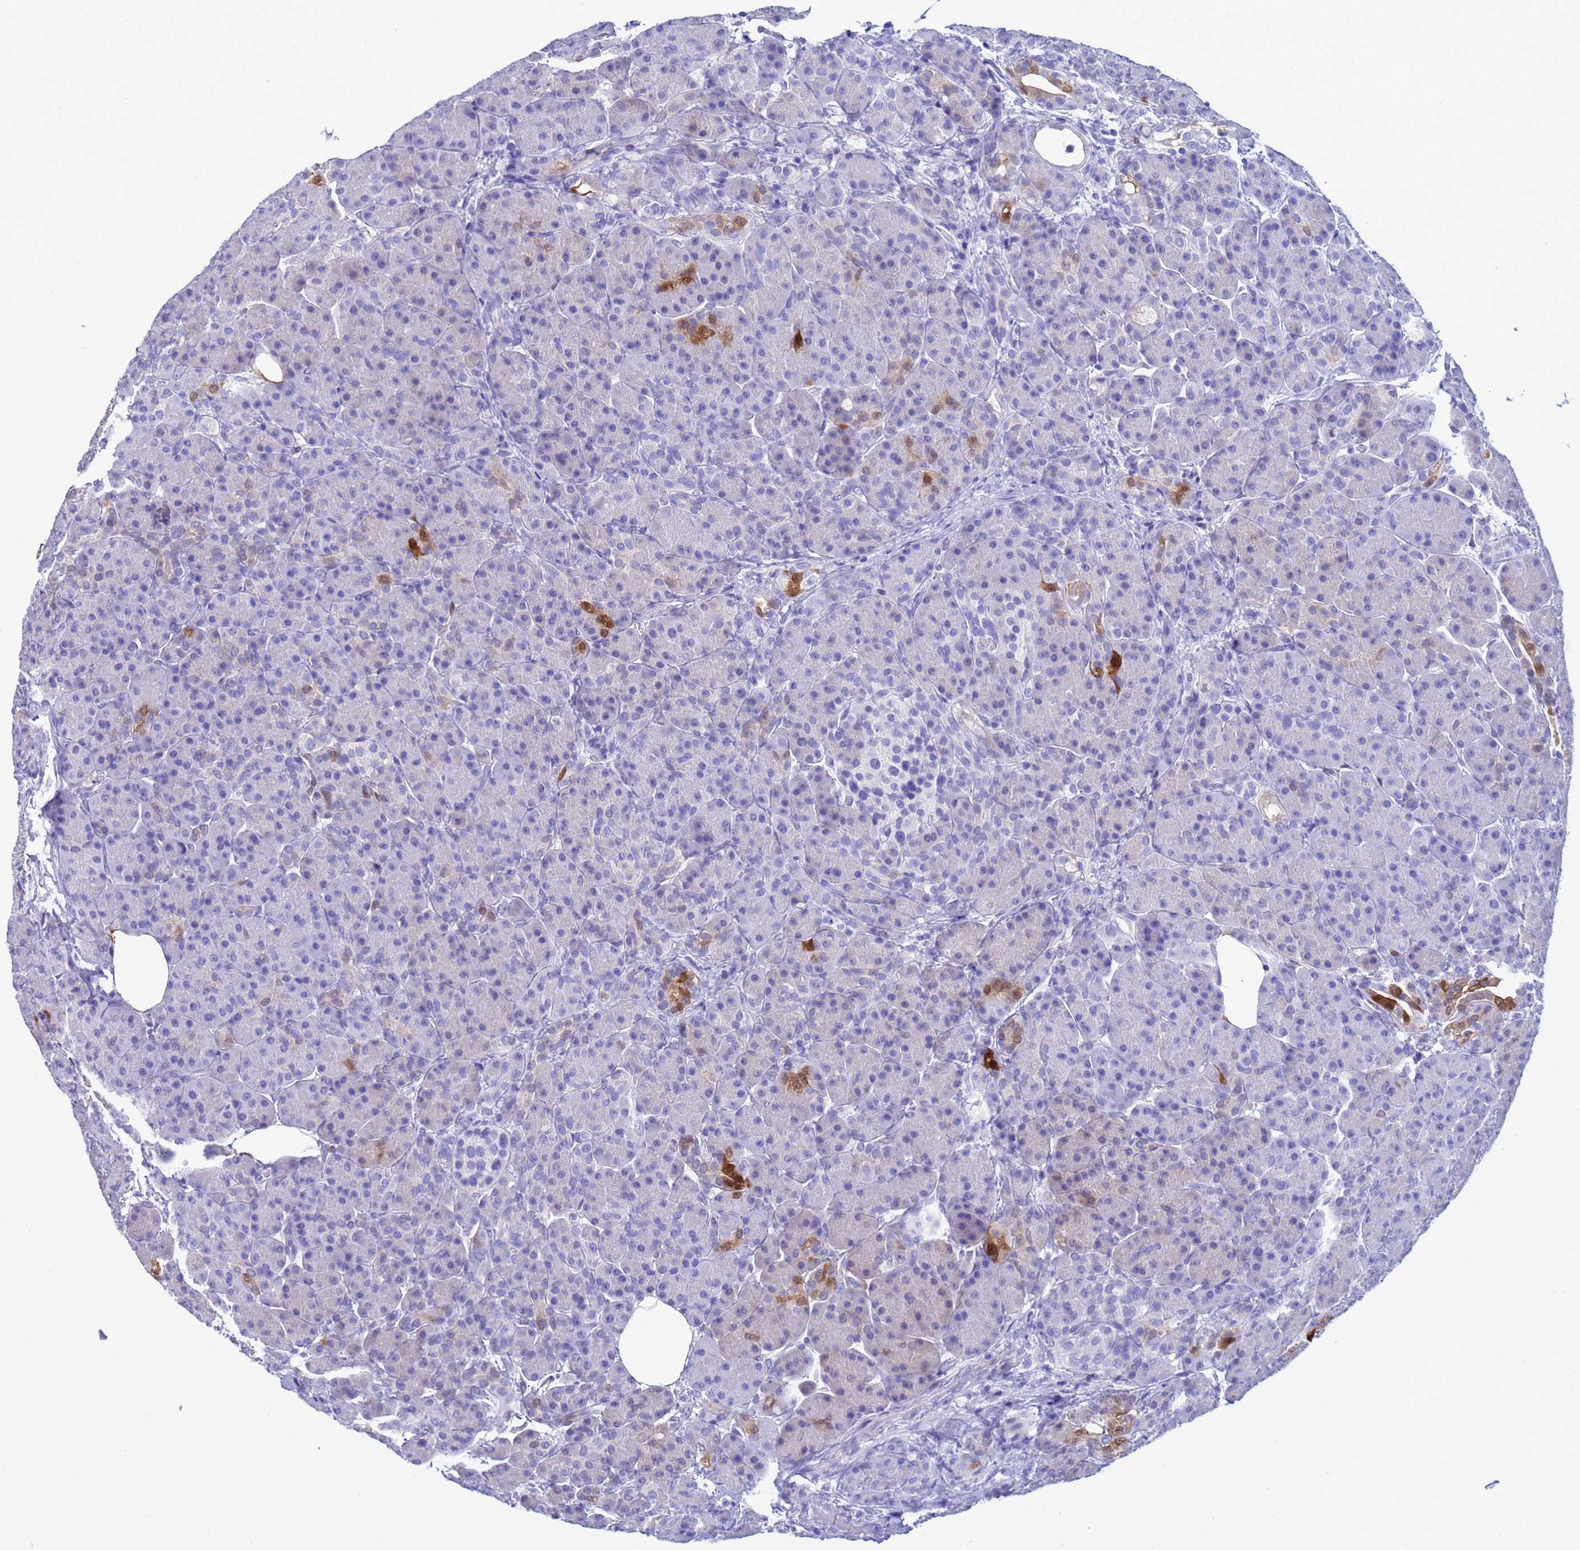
{"staining": {"intensity": "moderate", "quantity": "<25%", "location": "cytoplasmic/membranous,nuclear"}, "tissue": "pancreas", "cell_type": "Exocrine glandular cells", "image_type": "normal", "snomed": [{"axis": "morphology", "description": "Normal tissue, NOS"}, {"axis": "topography", "description": "Pancreas"}], "caption": "Brown immunohistochemical staining in normal pancreas displays moderate cytoplasmic/membranous,nuclear expression in approximately <25% of exocrine glandular cells. (DAB (3,3'-diaminobenzidine) = brown stain, brightfield microscopy at high magnification).", "gene": "AKR1C2", "patient": {"sex": "male", "age": 63}}